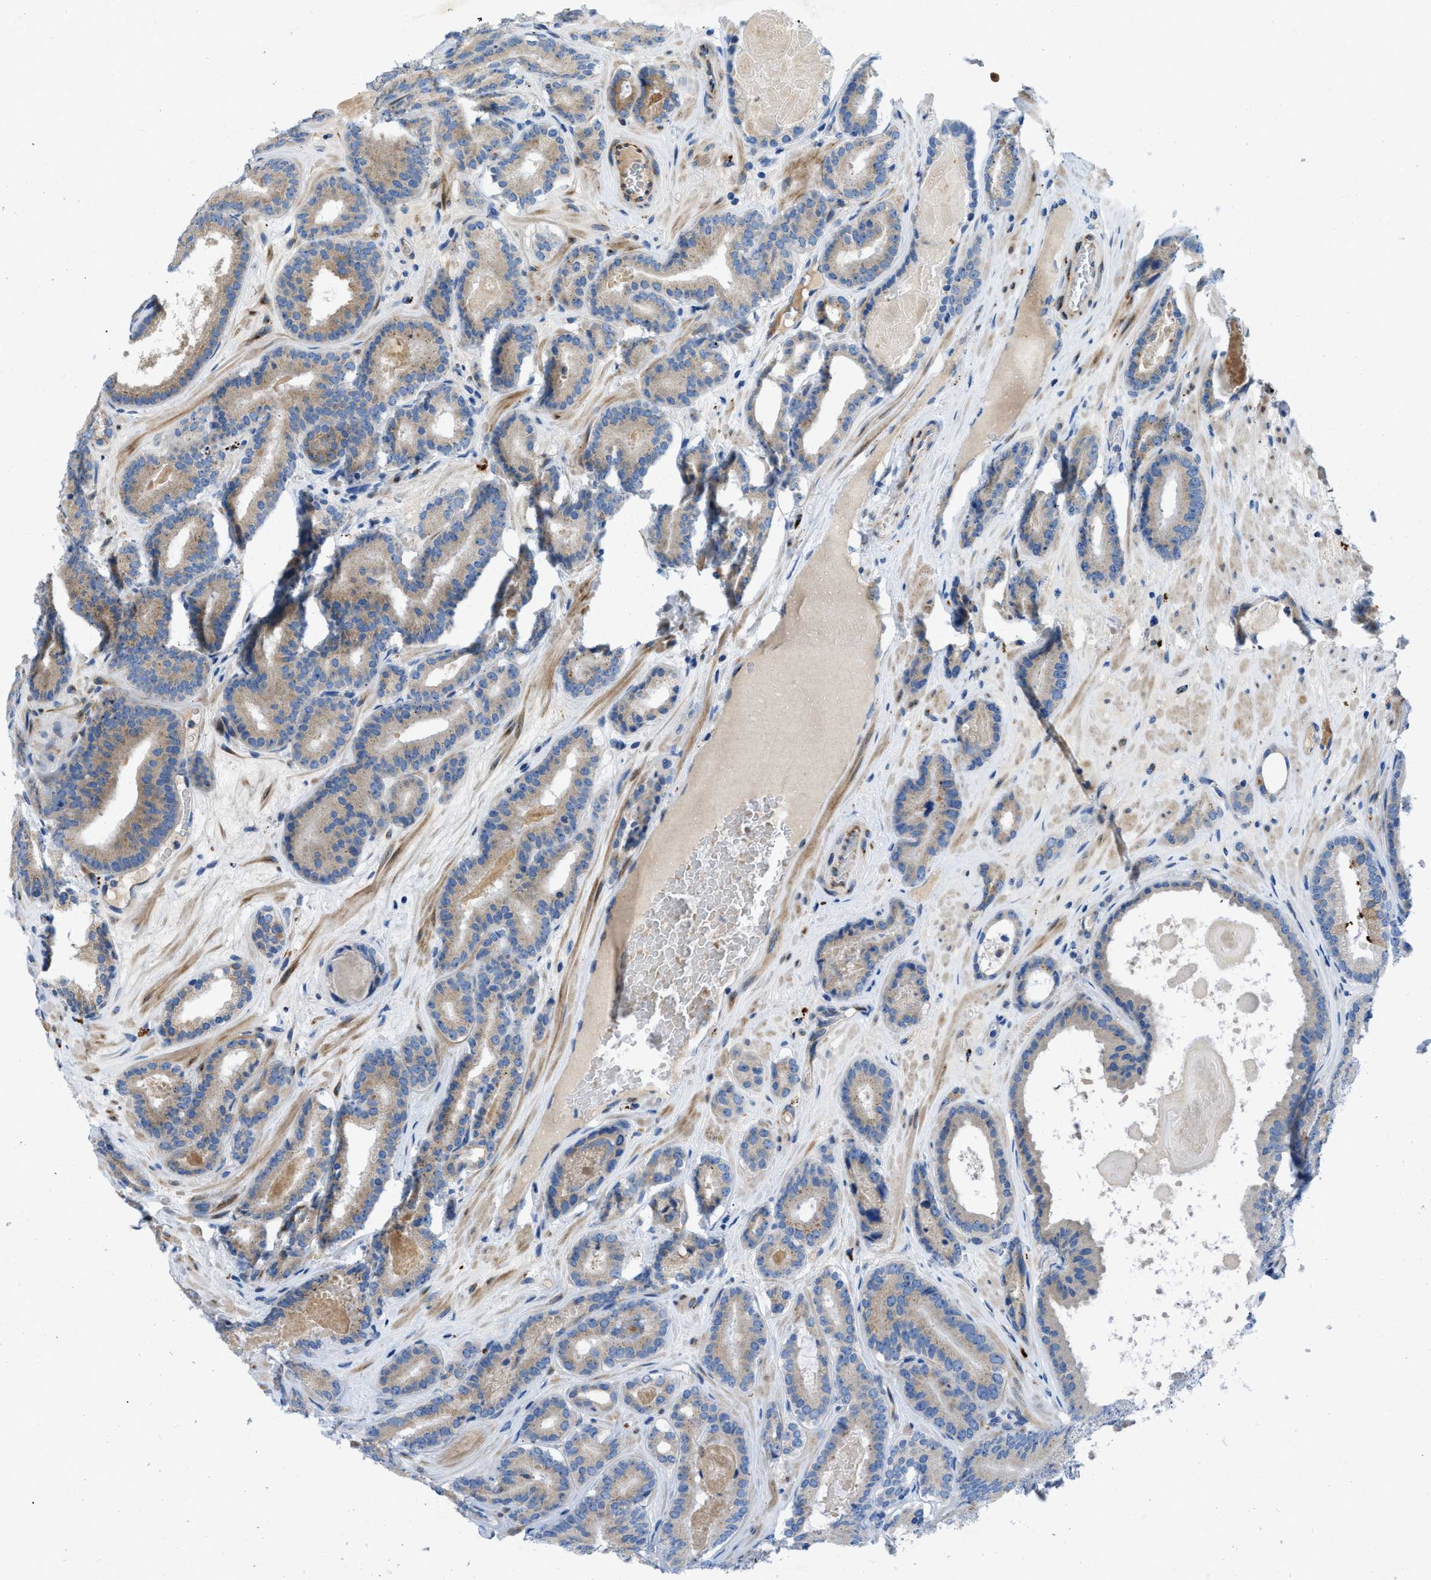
{"staining": {"intensity": "weak", "quantity": ">75%", "location": "cytoplasmic/membranous"}, "tissue": "prostate cancer", "cell_type": "Tumor cells", "image_type": "cancer", "snomed": [{"axis": "morphology", "description": "Adenocarcinoma, High grade"}, {"axis": "topography", "description": "Prostate"}], "caption": "Immunohistochemistry image of neoplastic tissue: prostate cancer (high-grade adenocarcinoma) stained using immunohistochemistry reveals low levels of weak protein expression localized specifically in the cytoplasmic/membranous of tumor cells, appearing as a cytoplasmic/membranous brown color.", "gene": "TMEM248", "patient": {"sex": "male", "age": 60}}